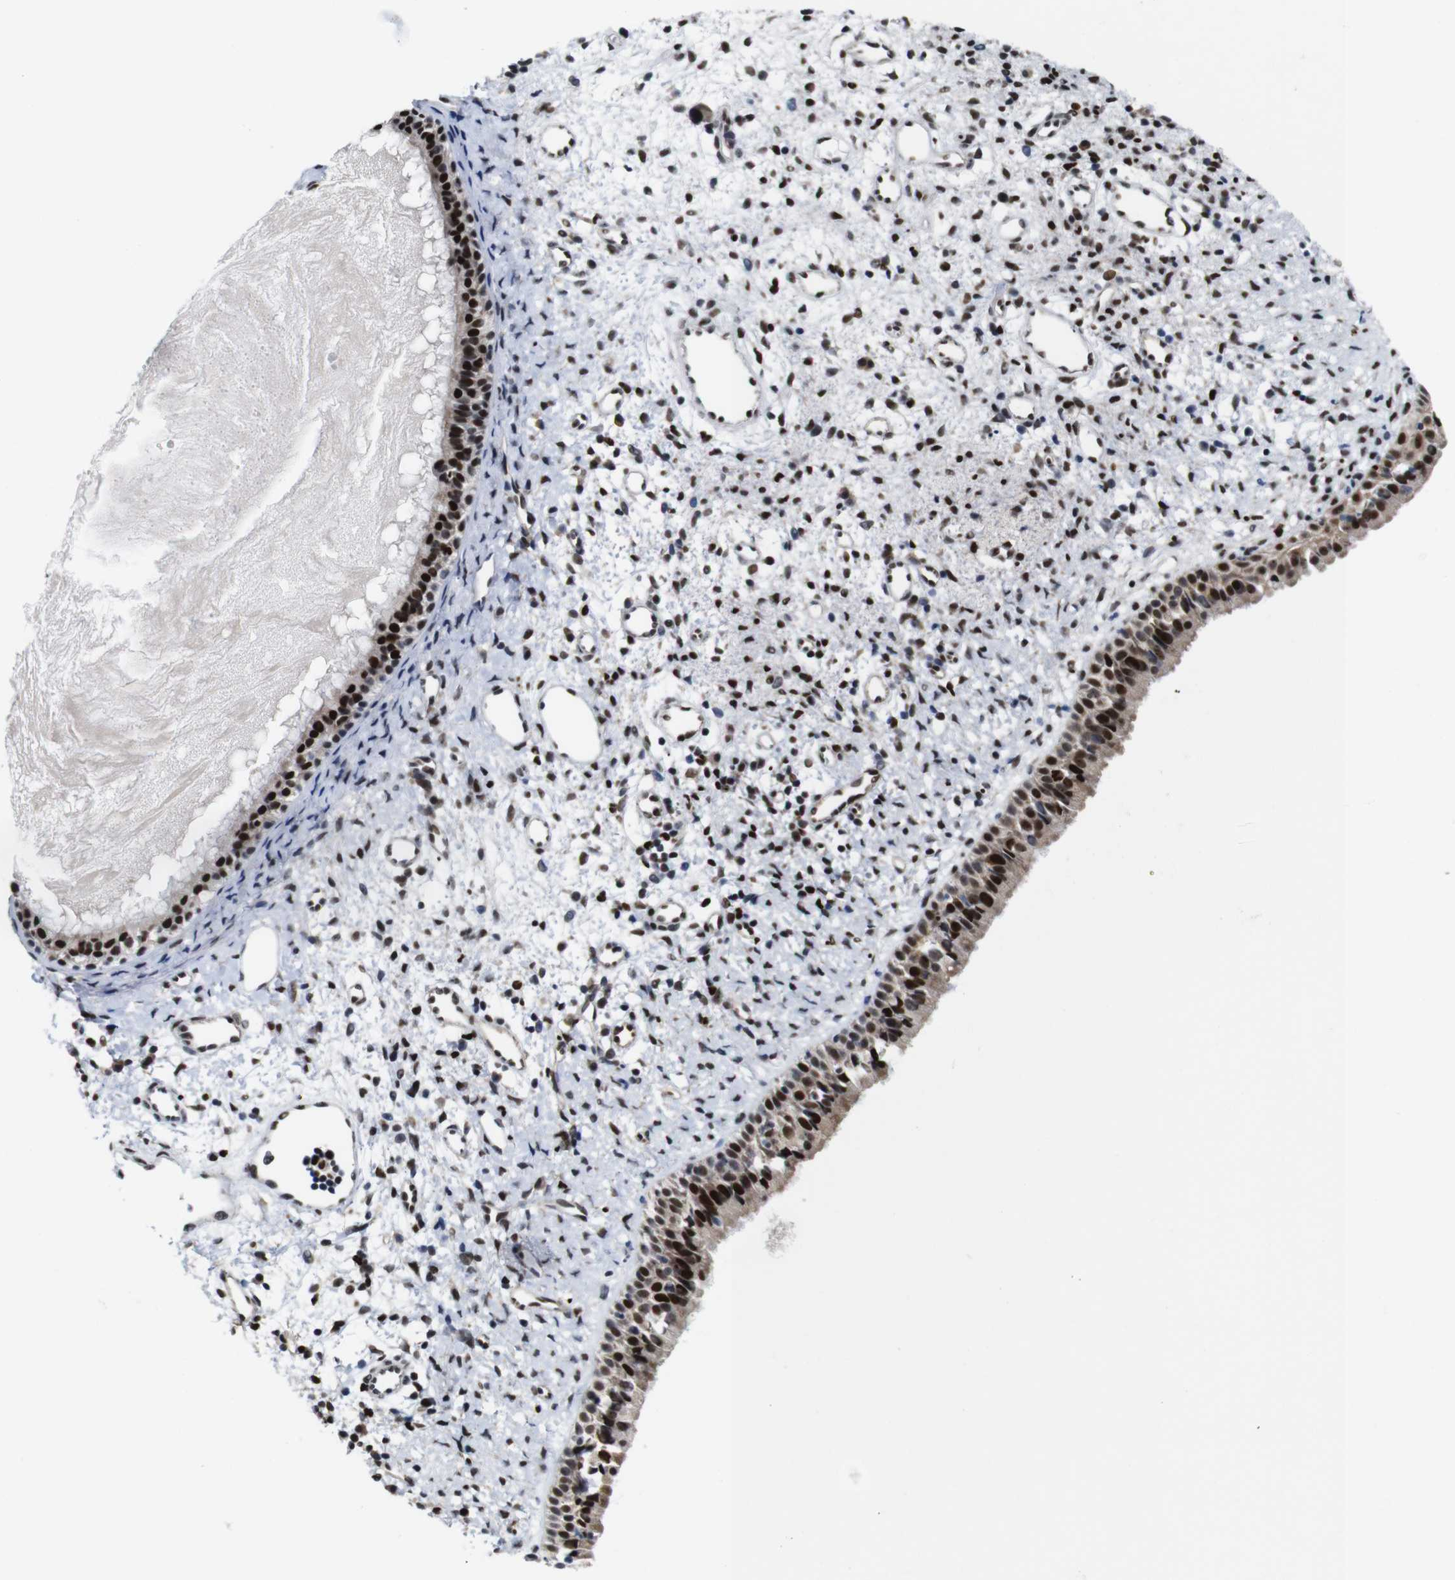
{"staining": {"intensity": "strong", "quantity": ">75%", "location": "cytoplasmic/membranous,nuclear"}, "tissue": "nasopharynx", "cell_type": "Respiratory epithelial cells", "image_type": "normal", "snomed": [{"axis": "morphology", "description": "Normal tissue, NOS"}, {"axis": "topography", "description": "Nasopharynx"}], "caption": "Nasopharynx stained with DAB (3,3'-diaminobenzidine) immunohistochemistry (IHC) demonstrates high levels of strong cytoplasmic/membranous,nuclear staining in about >75% of respiratory epithelial cells. Immunohistochemistry stains the protein of interest in brown and the nuclei are stained blue.", "gene": "GATA6", "patient": {"sex": "male", "age": 22}}